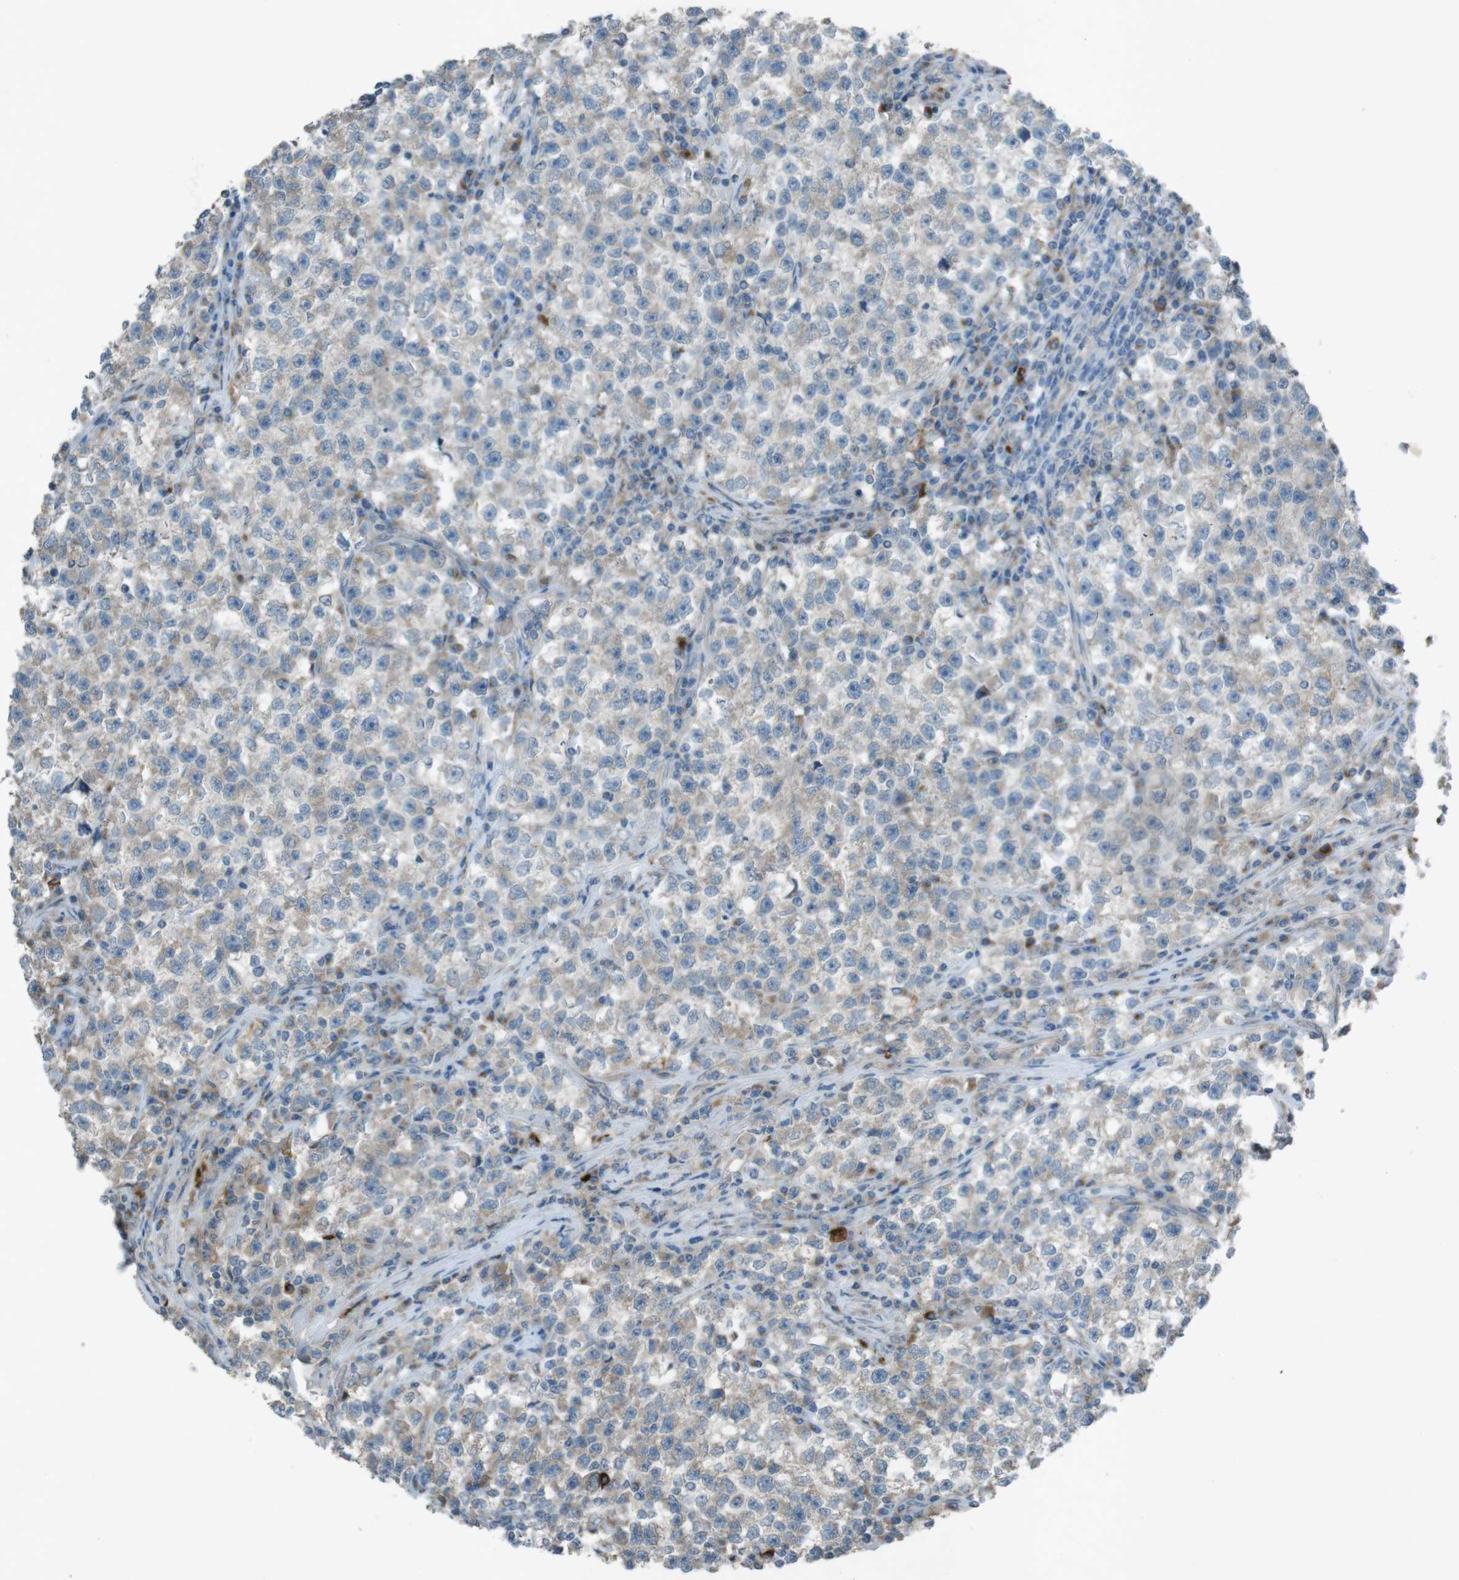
{"staining": {"intensity": "weak", "quantity": "<25%", "location": "cytoplasmic/membranous"}, "tissue": "testis cancer", "cell_type": "Tumor cells", "image_type": "cancer", "snomed": [{"axis": "morphology", "description": "Seminoma, NOS"}, {"axis": "topography", "description": "Testis"}], "caption": "Immunohistochemistry (IHC) image of testis cancer stained for a protein (brown), which reveals no staining in tumor cells.", "gene": "TMEM41B", "patient": {"sex": "male", "age": 22}}